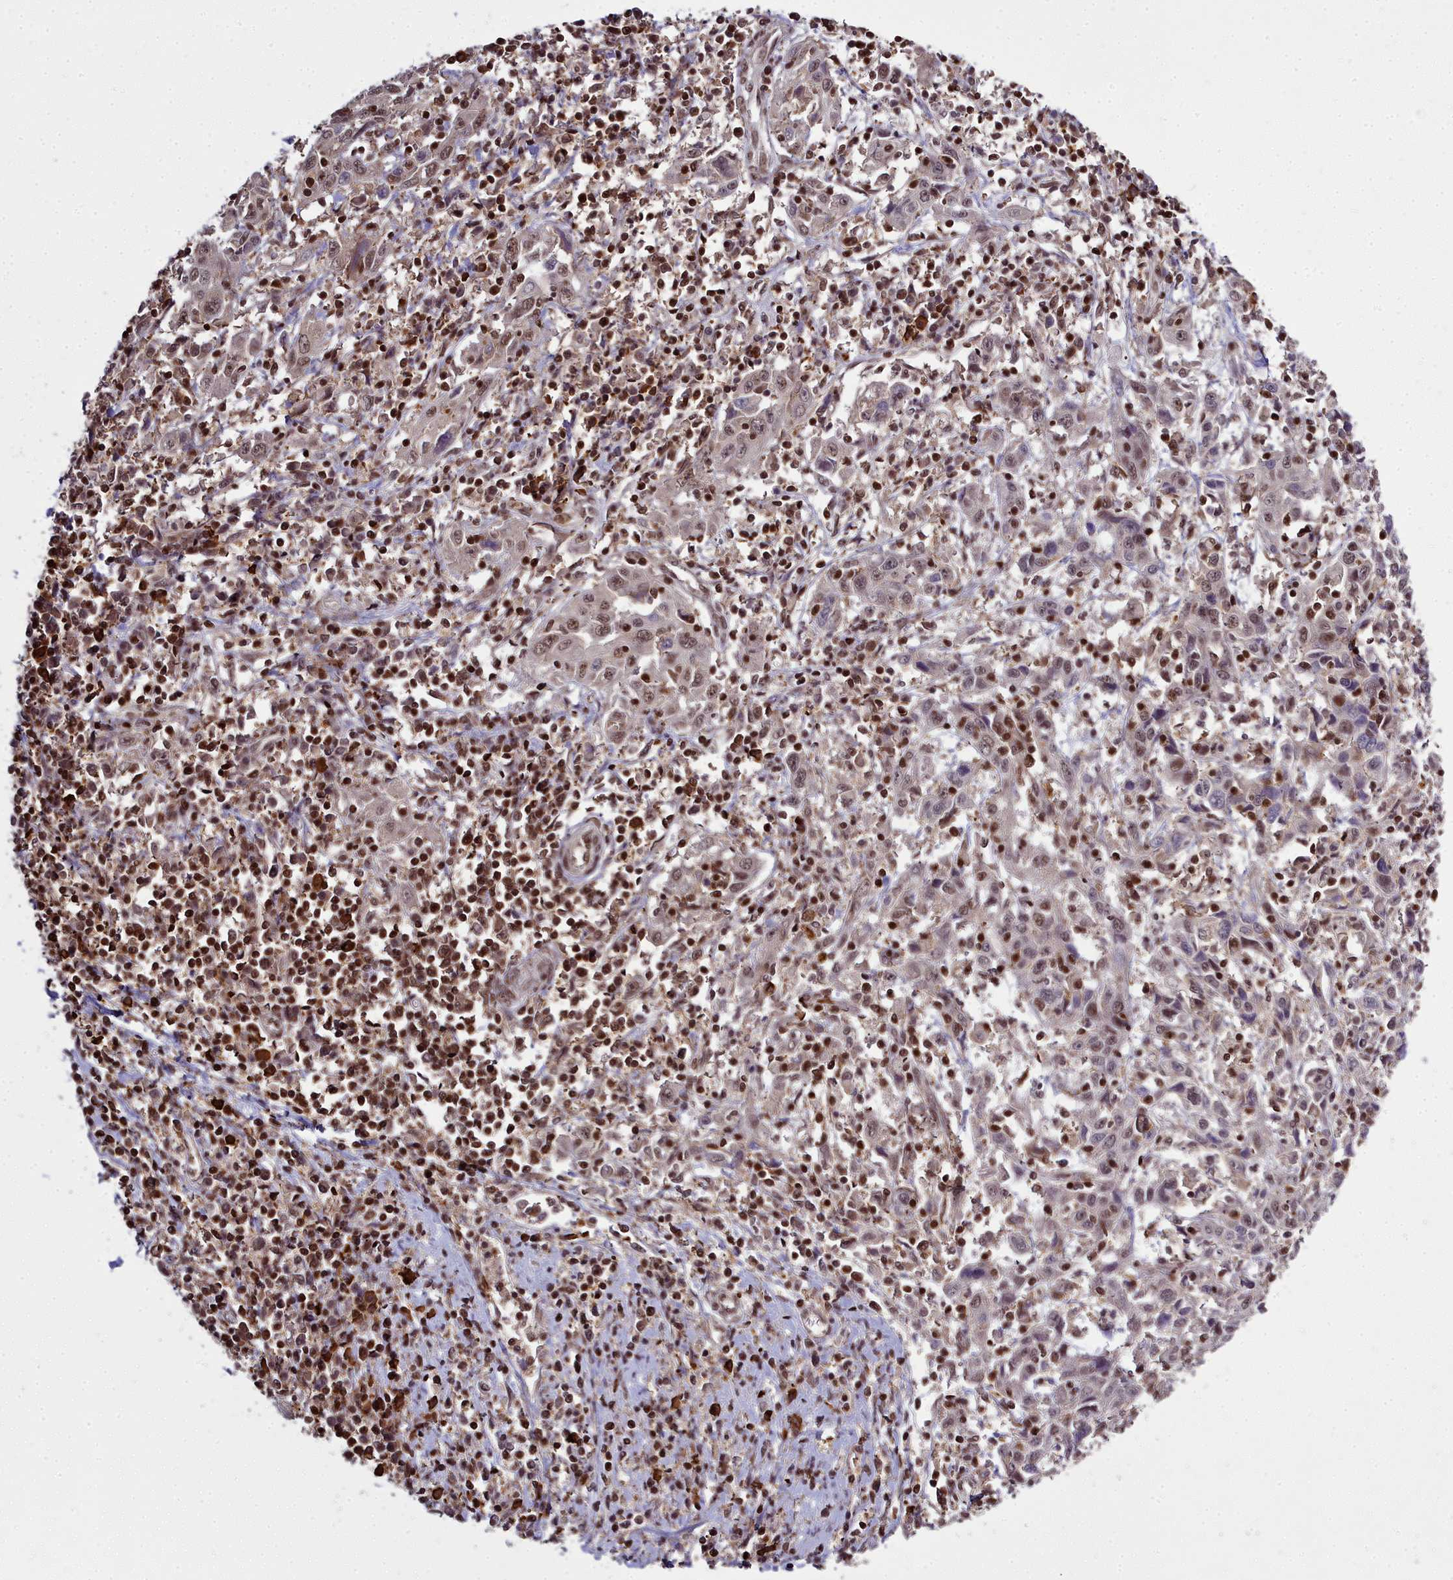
{"staining": {"intensity": "moderate", "quantity": "25%-75%", "location": "nuclear"}, "tissue": "cervical cancer", "cell_type": "Tumor cells", "image_type": "cancer", "snomed": [{"axis": "morphology", "description": "Squamous cell carcinoma, NOS"}, {"axis": "topography", "description": "Cervix"}], "caption": "A brown stain highlights moderate nuclear positivity of a protein in cervical squamous cell carcinoma tumor cells.", "gene": "GMEB1", "patient": {"sex": "female", "age": 46}}